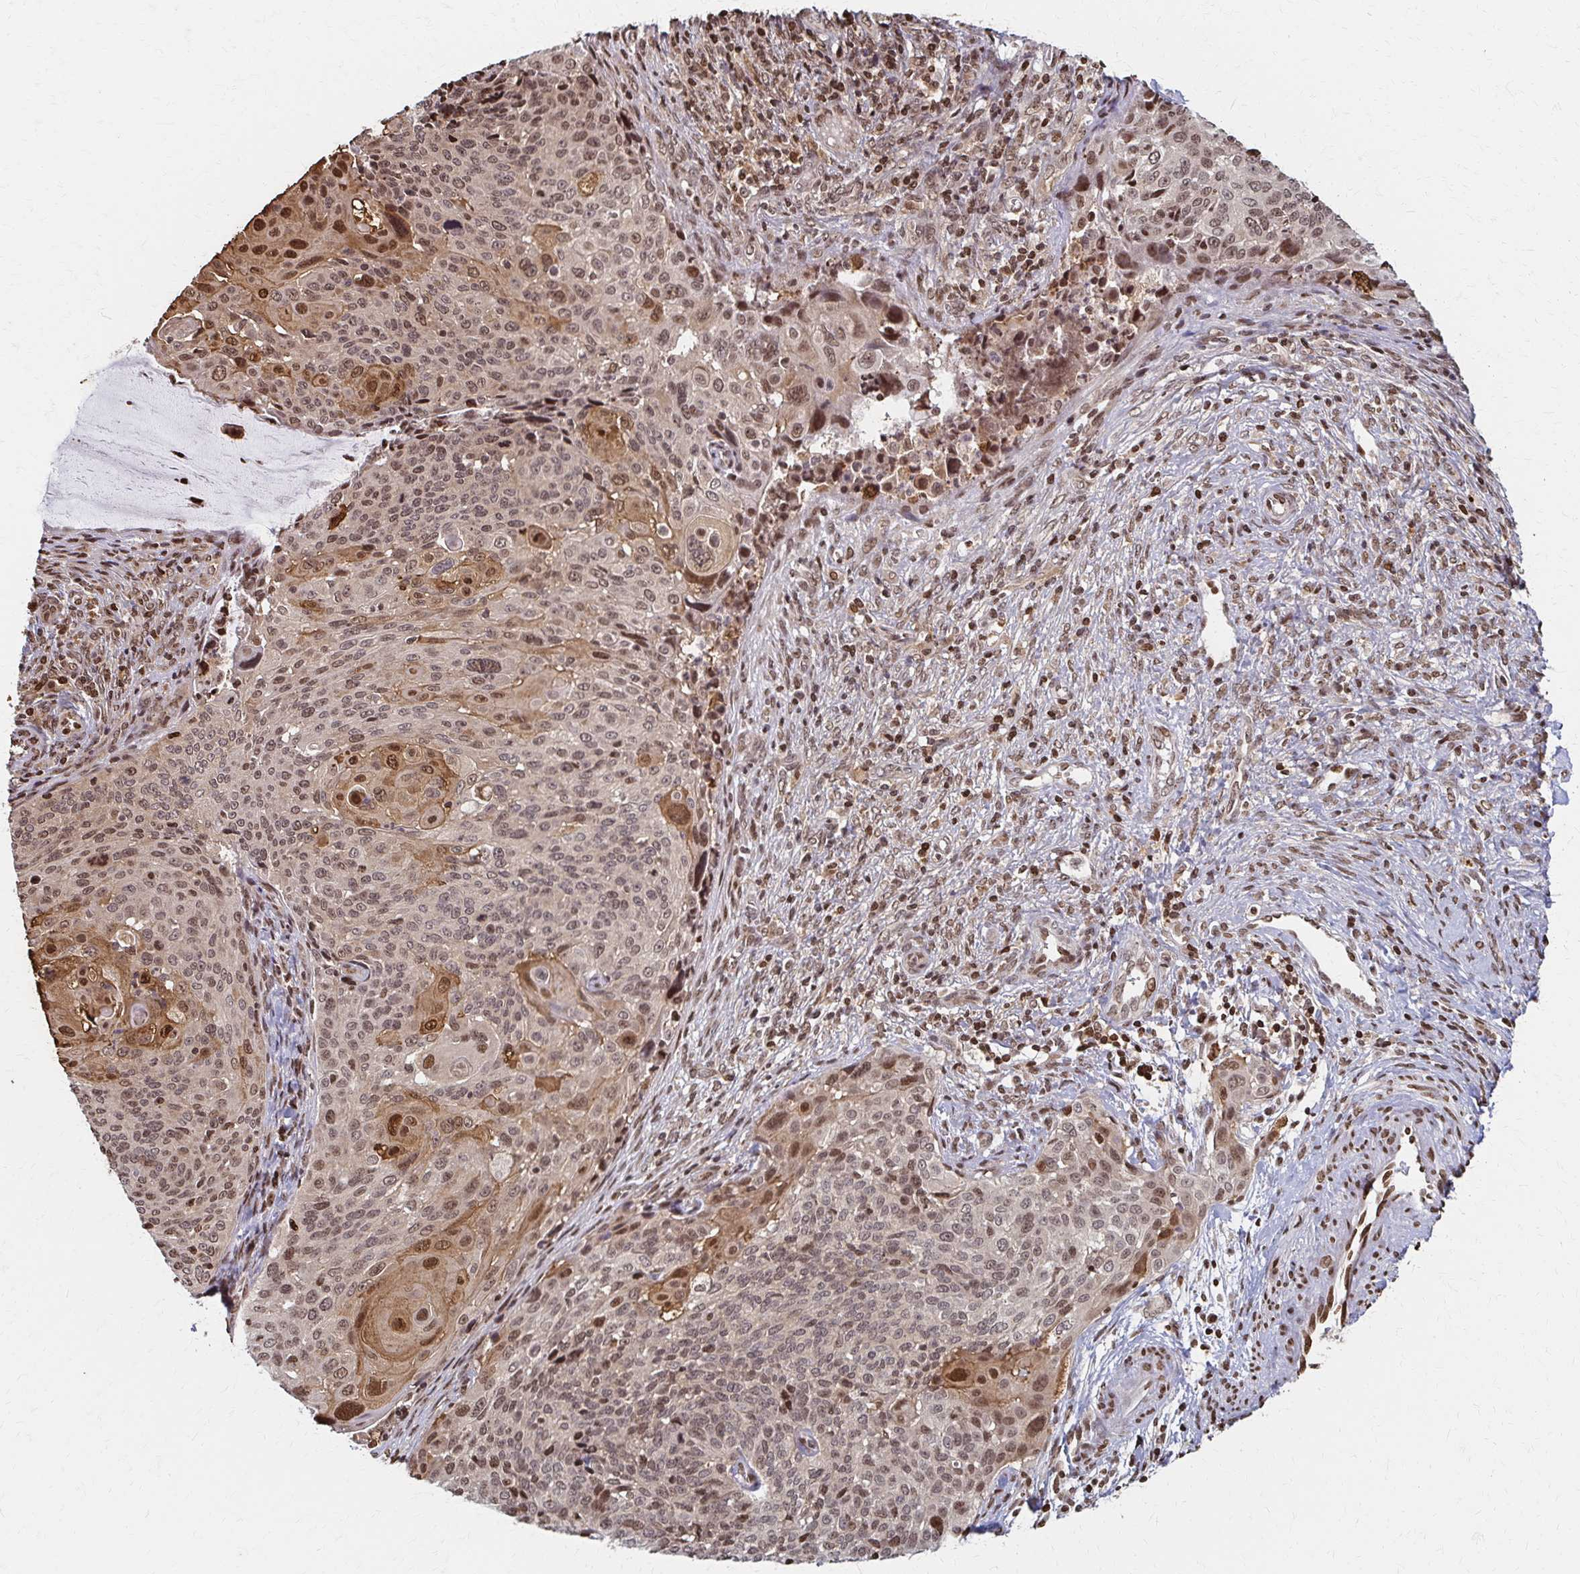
{"staining": {"intensity": "moderate", "quantity": "25%-75%", "location": "cytoplasmic/membranous,nuclear"}, "tissue": "cervical cancer", "cell_type": "Tumor cells", "image_type": "cancer", "snomed": [{"axis": "morphology", "description": "Squamous cell carcinoma, NOS"}, {"axis": "topography", "description": "Cervix"}], "caption": "This is a histology image of IHC staining of cervical cancer, which shows moderate positivity in the cytoplasmic/membranous and nuclear of tumor cells.", "gene": "PSMD7", "patient": {"sex": "female", "age": 49}}